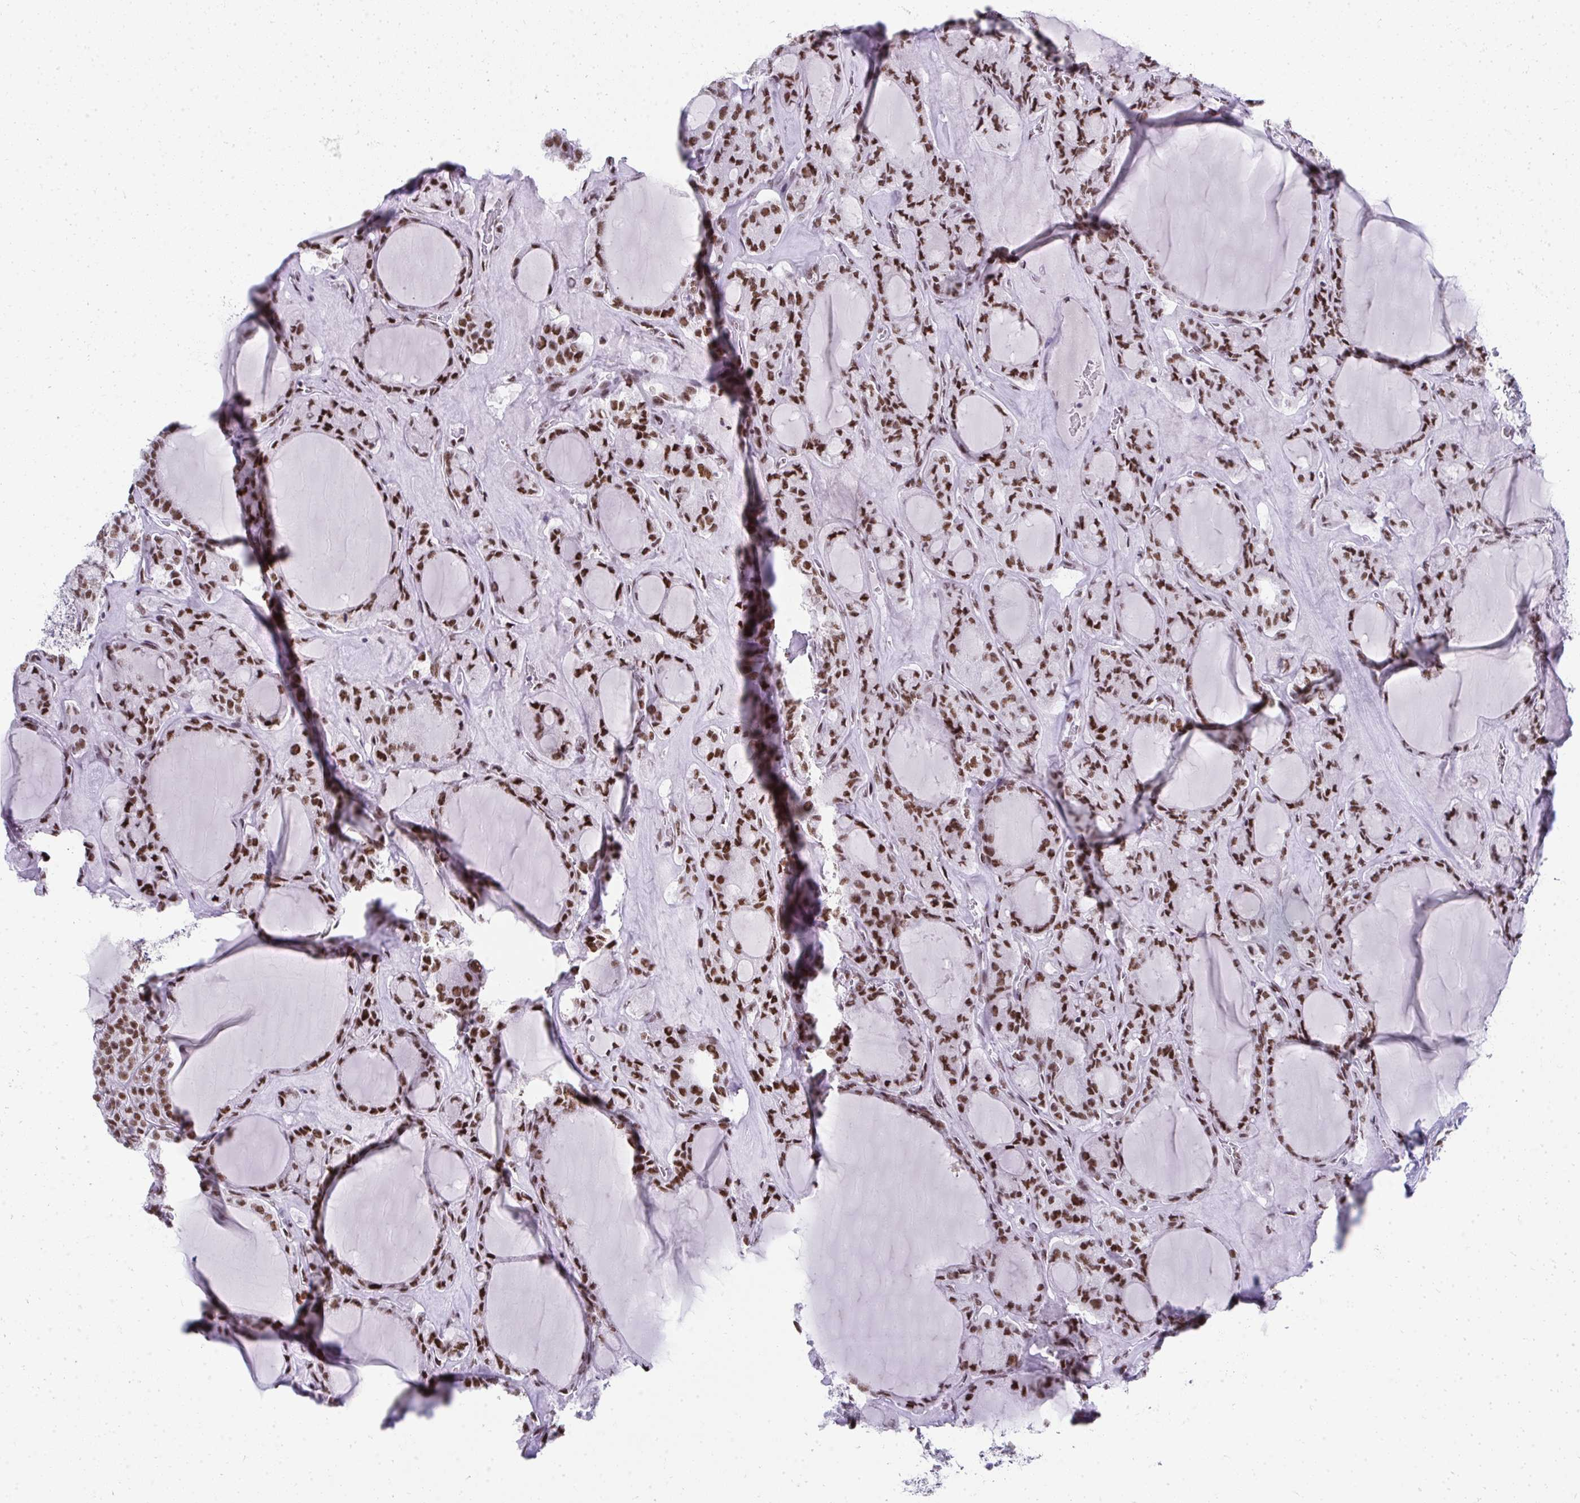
{"staining": {"intensity": "strong", "quantity": ">75%", "location": "nuclear"}, "tissue": "thyroid cancer", "cell_type": "Tumor cells", "image_type": "cancer", "snomed": [{"axis": "morphology", "description": "Follicular adenoma carcinoma, NOS"}, {"axis": "topography", "description": "Thyroid gland"}], "caption": "Immunohistochemical staining of human follicular adenoma carcinoma (thyroid) reveals strong nuclear protein staining in approximately >75% of tumor cells. (IHC, brightfield microscopy, high magnification).", "gene": "CREBBP", "patient": {"sex": "female", "age": 63}}